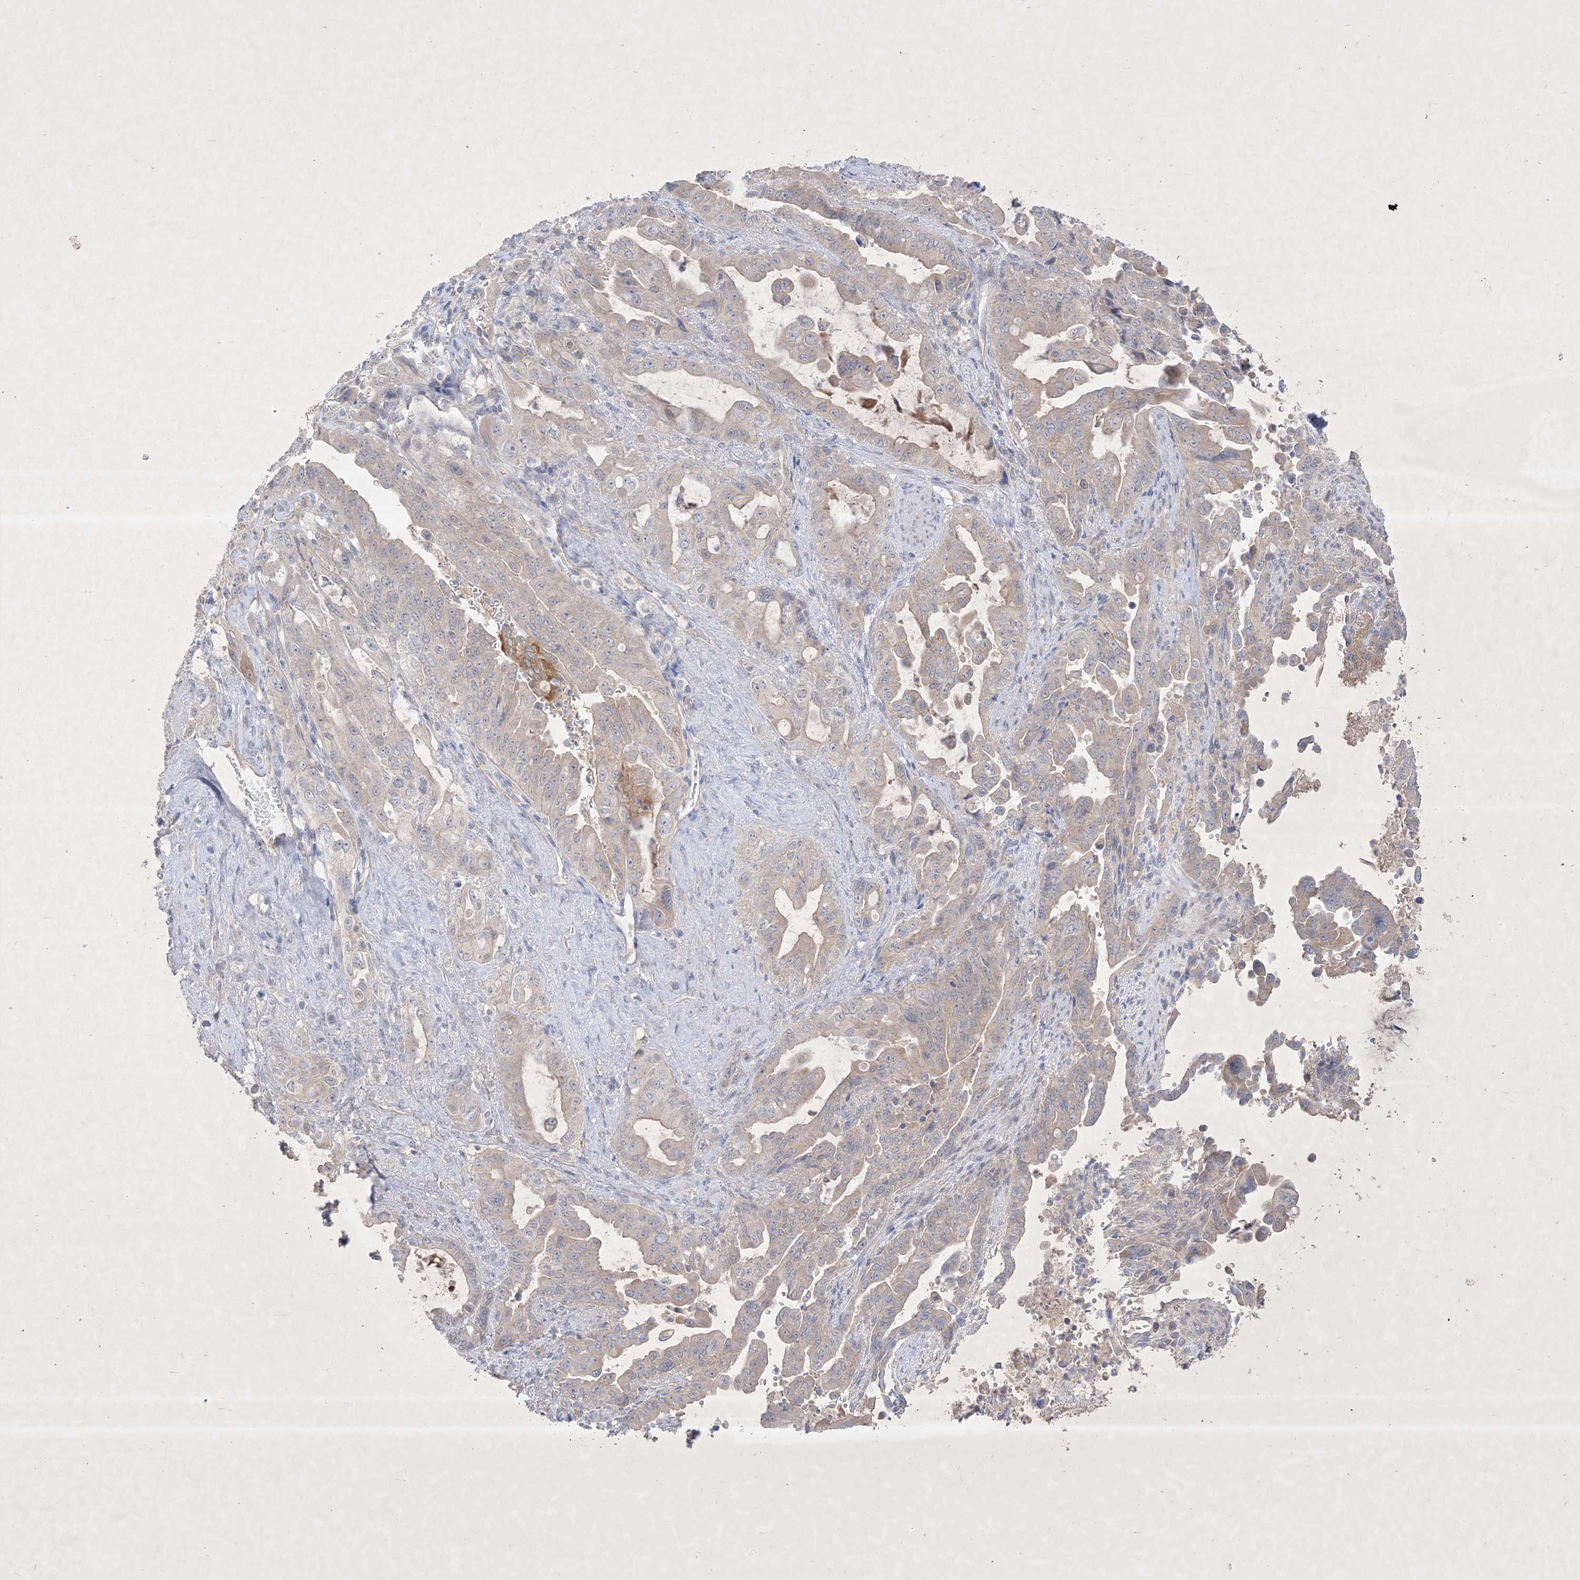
{"staining": {"intensity": "weak", "quantity": "<25%", "location": "cytoplasmic/membranous"}, "tissue": "pancreatic cancer", "cell_type": "Tumor cells", "image_type": "cancer", "snomed": [{"axis": "morphology", "description": "Adenocarcinoma, NOS"}, {"axis": "topography", "description": "Pancreas"}], "caption": "Immunohistochemical staining of human adenocarcinoma (pancreatic) exhibits no significant positivity in tumor cells. (Brightfield microscopy of DAB immunohistochemistry at high magnification).", "gene": "PLEKHA3", "patient": {"sex": "male", "age": 70}}